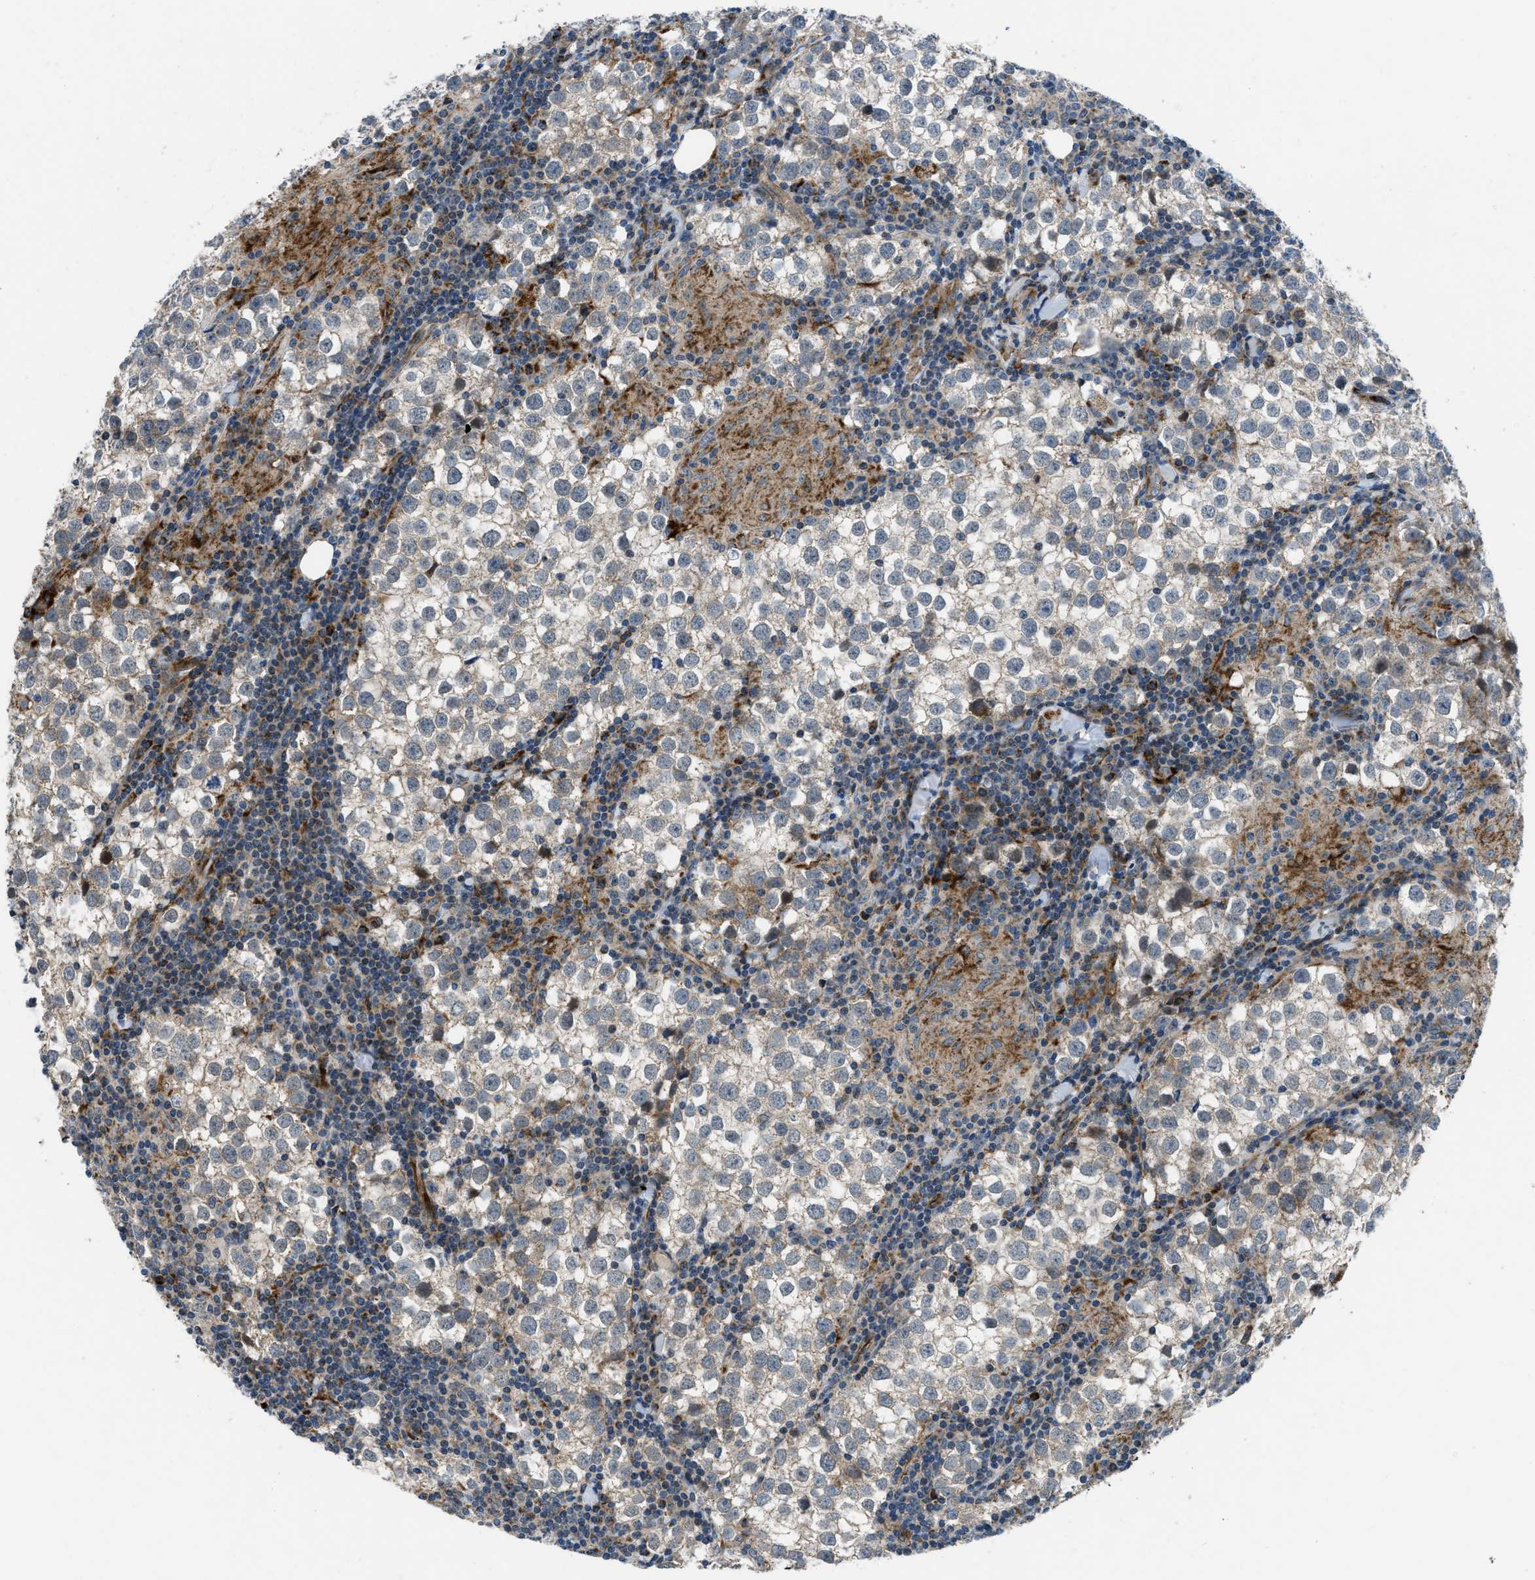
{"staining": {"intensity": "weak", "quantity": "25%-75%", "location": "cytoplasmic/membranous"}, "tissue": "testis cancer", "cell_type": "Tumor cells", "image_type": "cancer", "snomed": [{"axis": "morphology", "description": "Seminoma, NOS"}, {"axis": "morphology", "description": "Carcinoma, Embryonal, NOS"}, {"axis": "topography", "description": "Testis"}], "caption": "This is a micrograph of immunohistochemistry (IHC) staining of seminoma (testis), which shows weak expression in the cytoplasmic/membranous of tumor cells.", "gene": "GSDME", "patient": {"sex": "male", "age": 36}}